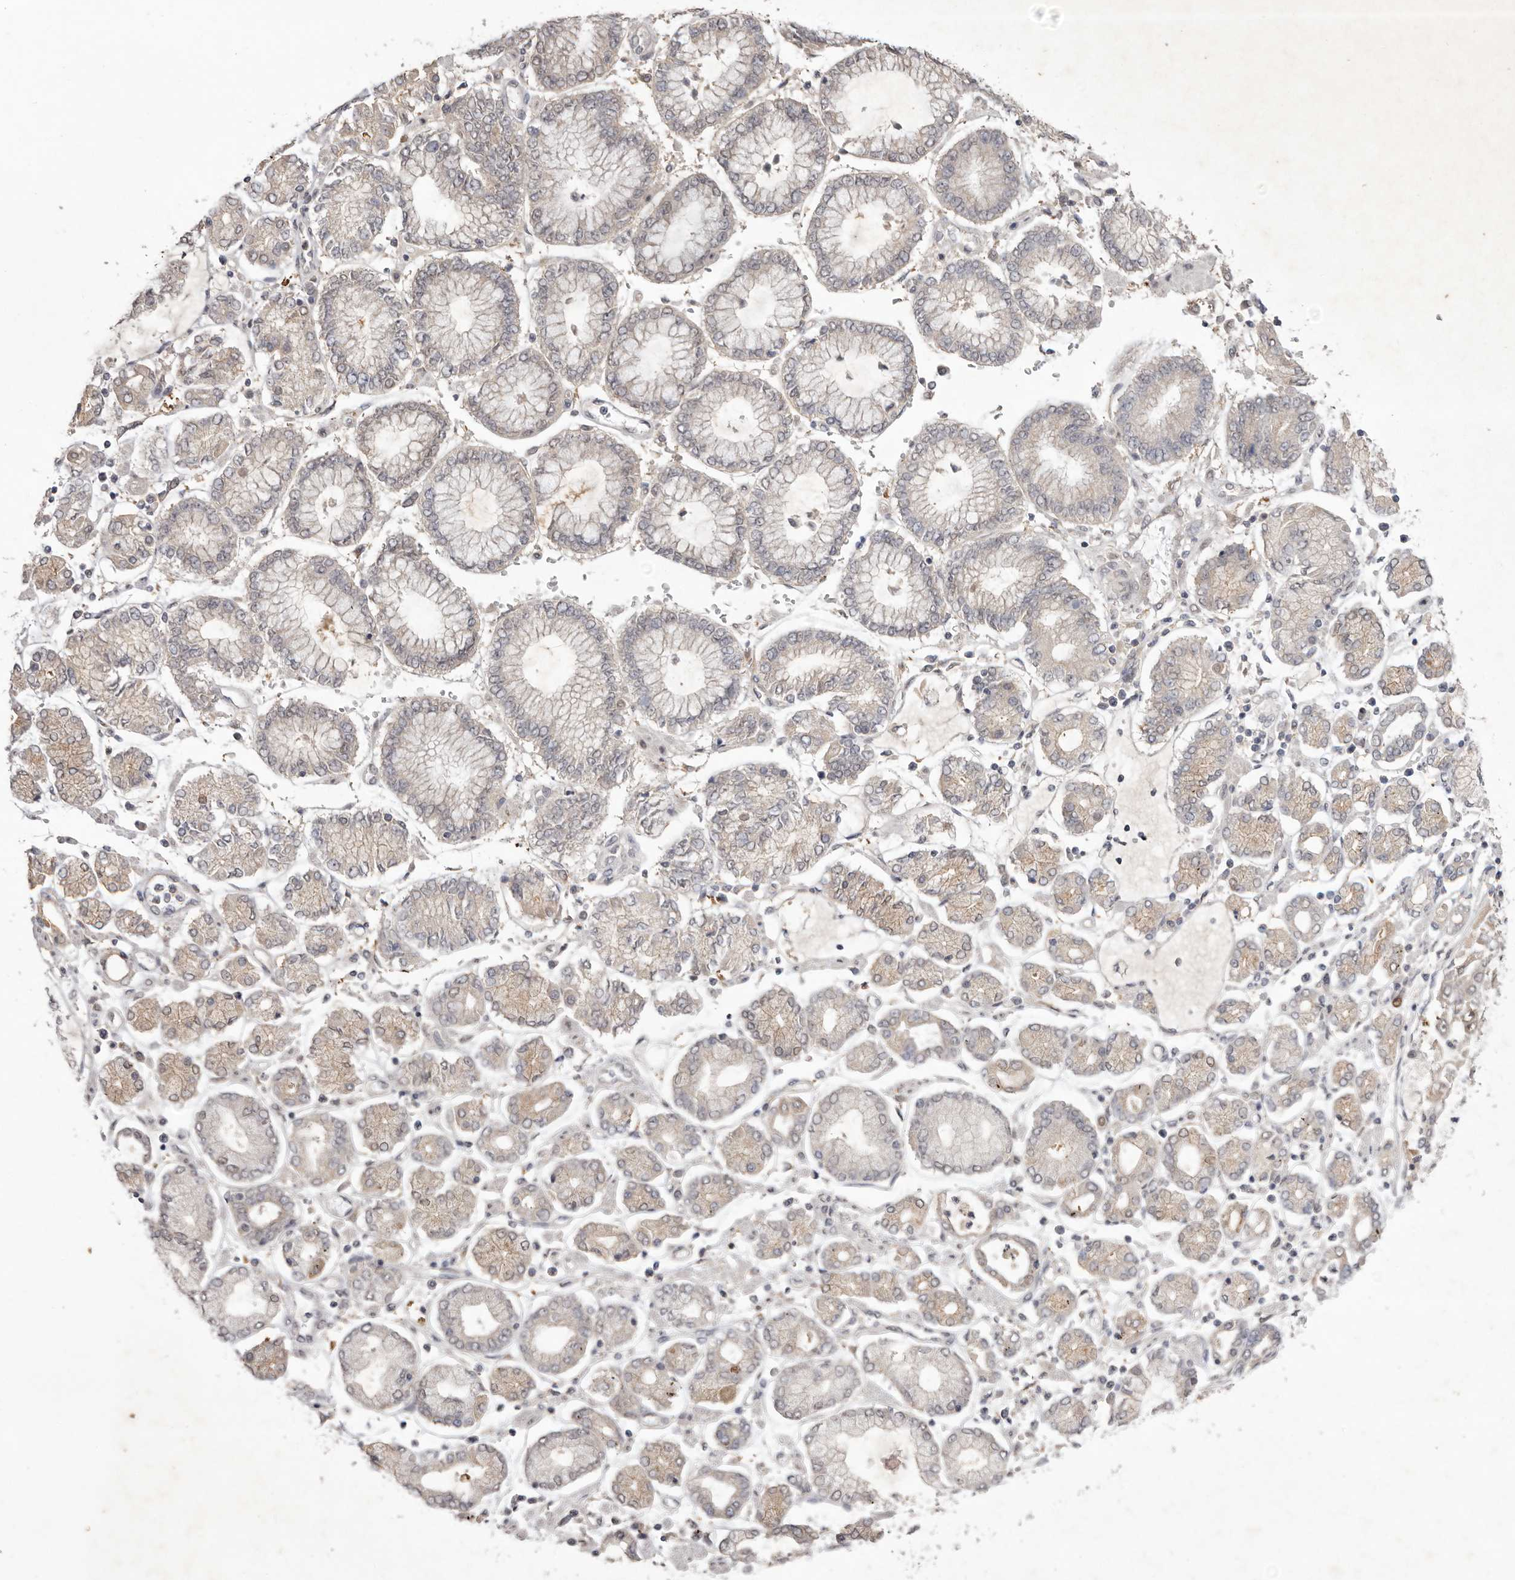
{"staining": {"intensity": "weak", "quantity": "25%-75%", "location": "cytoplasmic/membranous"}, "tissue": "stomach cancer", "cell_type": "Tumor cells", "image_type": "cancer", "snomed": [{"axis": "morphology", "description": "Adenocarcinoma, NOS"}, {"axis": "topography", "description": "Stomach"}], "caption": "This micrograph reveals stomach adenocarcinoma stained with IHC to label a protein in brown. The cytoplasmic/membranous of tumor cells show weak positivity for the protein. Nuclei are counter-stained blue.", "gene": "TADA1", "patient": {"sex": "male", "age": 76}}